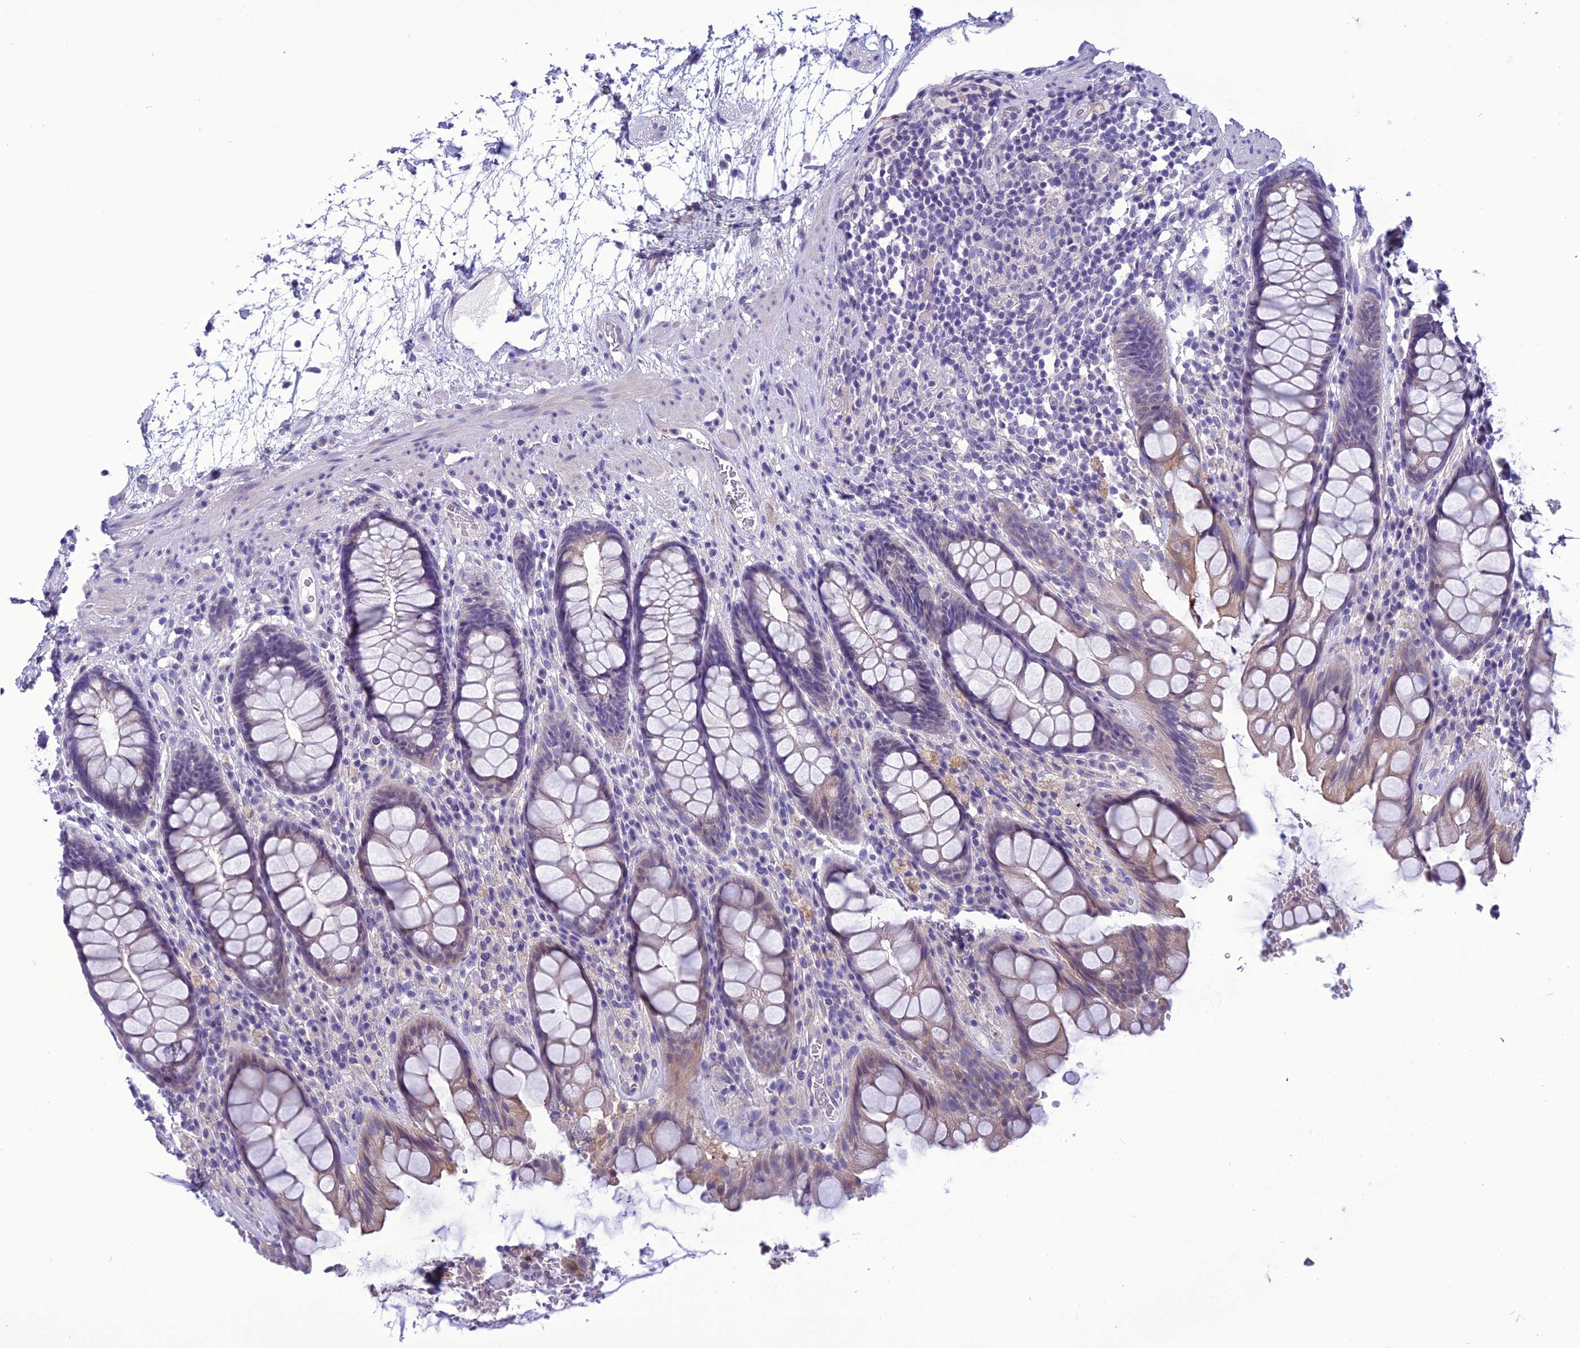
{"staining": {"intensity": "moderate", "quantity": "<25%", "location": "cytoplasmic/membranous"}, "tissue": "rectum", "cell_type": "Glandular cells", "image_type": "normal", "snomed": [{"axis": "morphology", "description": "Normal tissue, NOS"}, {"axis": "topography", "description": "Rectum"}], "caption": "The photomicrograph demonstrates a brown stain indicating the presence of a protein in the cytoplasmic/membranous of glandular cells in rectum. (Stains: DAB (3,3'-diaminobenzidine) in brown, nuclei in blue, Microscopy: brightfield microscopy at high magnification).", "gene": "BBS2", "patient": {"sex": "male", "age": 64}}